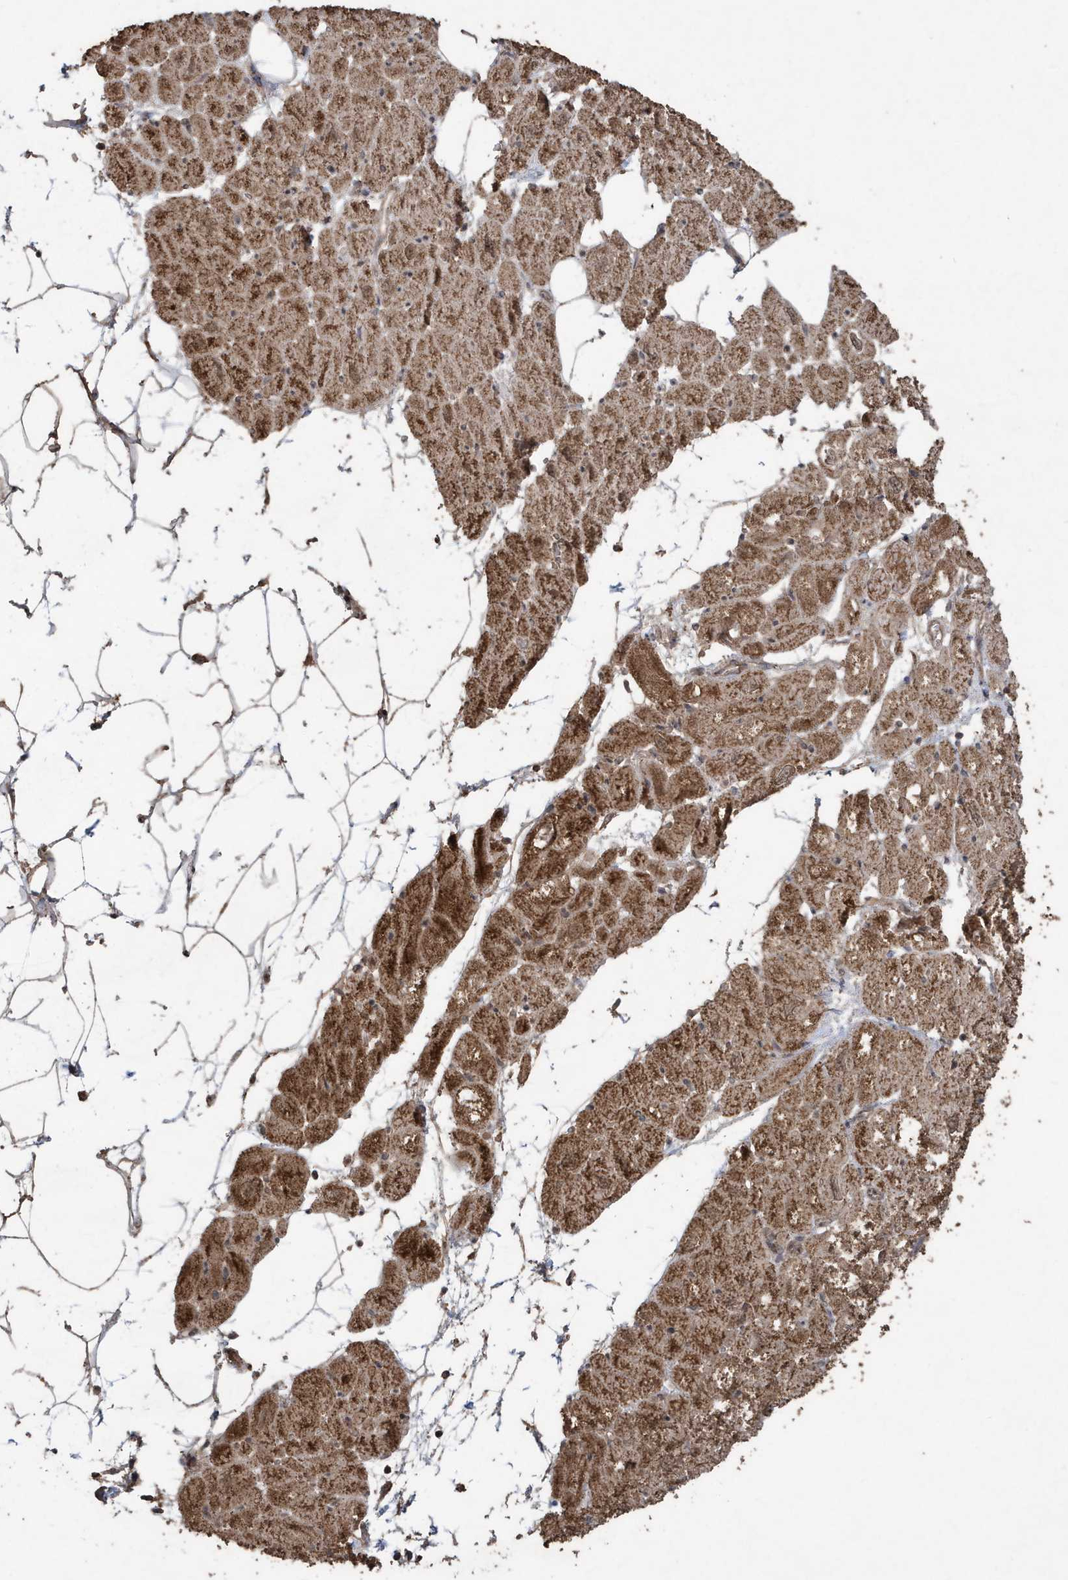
{"staining": {"intensity": "moderate", "quantity": ">75%", "location": "cytoplasmic/membranous"}, "tissue": "heart muscle", "cell_type": "Cardiomyocytes", "image_type": "normal", "snomed": [{"axis": "morphology", "description": "Normal tissue, NOS"}, {"axis": "topography", "description": "Heart"}], "caption": "Protein analysis of benign heart muscle displays moderate cytoplasmic/membranous expression in about >75% of cardiomyocytes. (Stains: DAB (3,3'-diaminobenzidine) in brown, nuclei in blue, Microscopy: brightfield microscopy at high magnification).", "gene": "PAXBP1", "patient": {"sex": "male", "age": 50}}